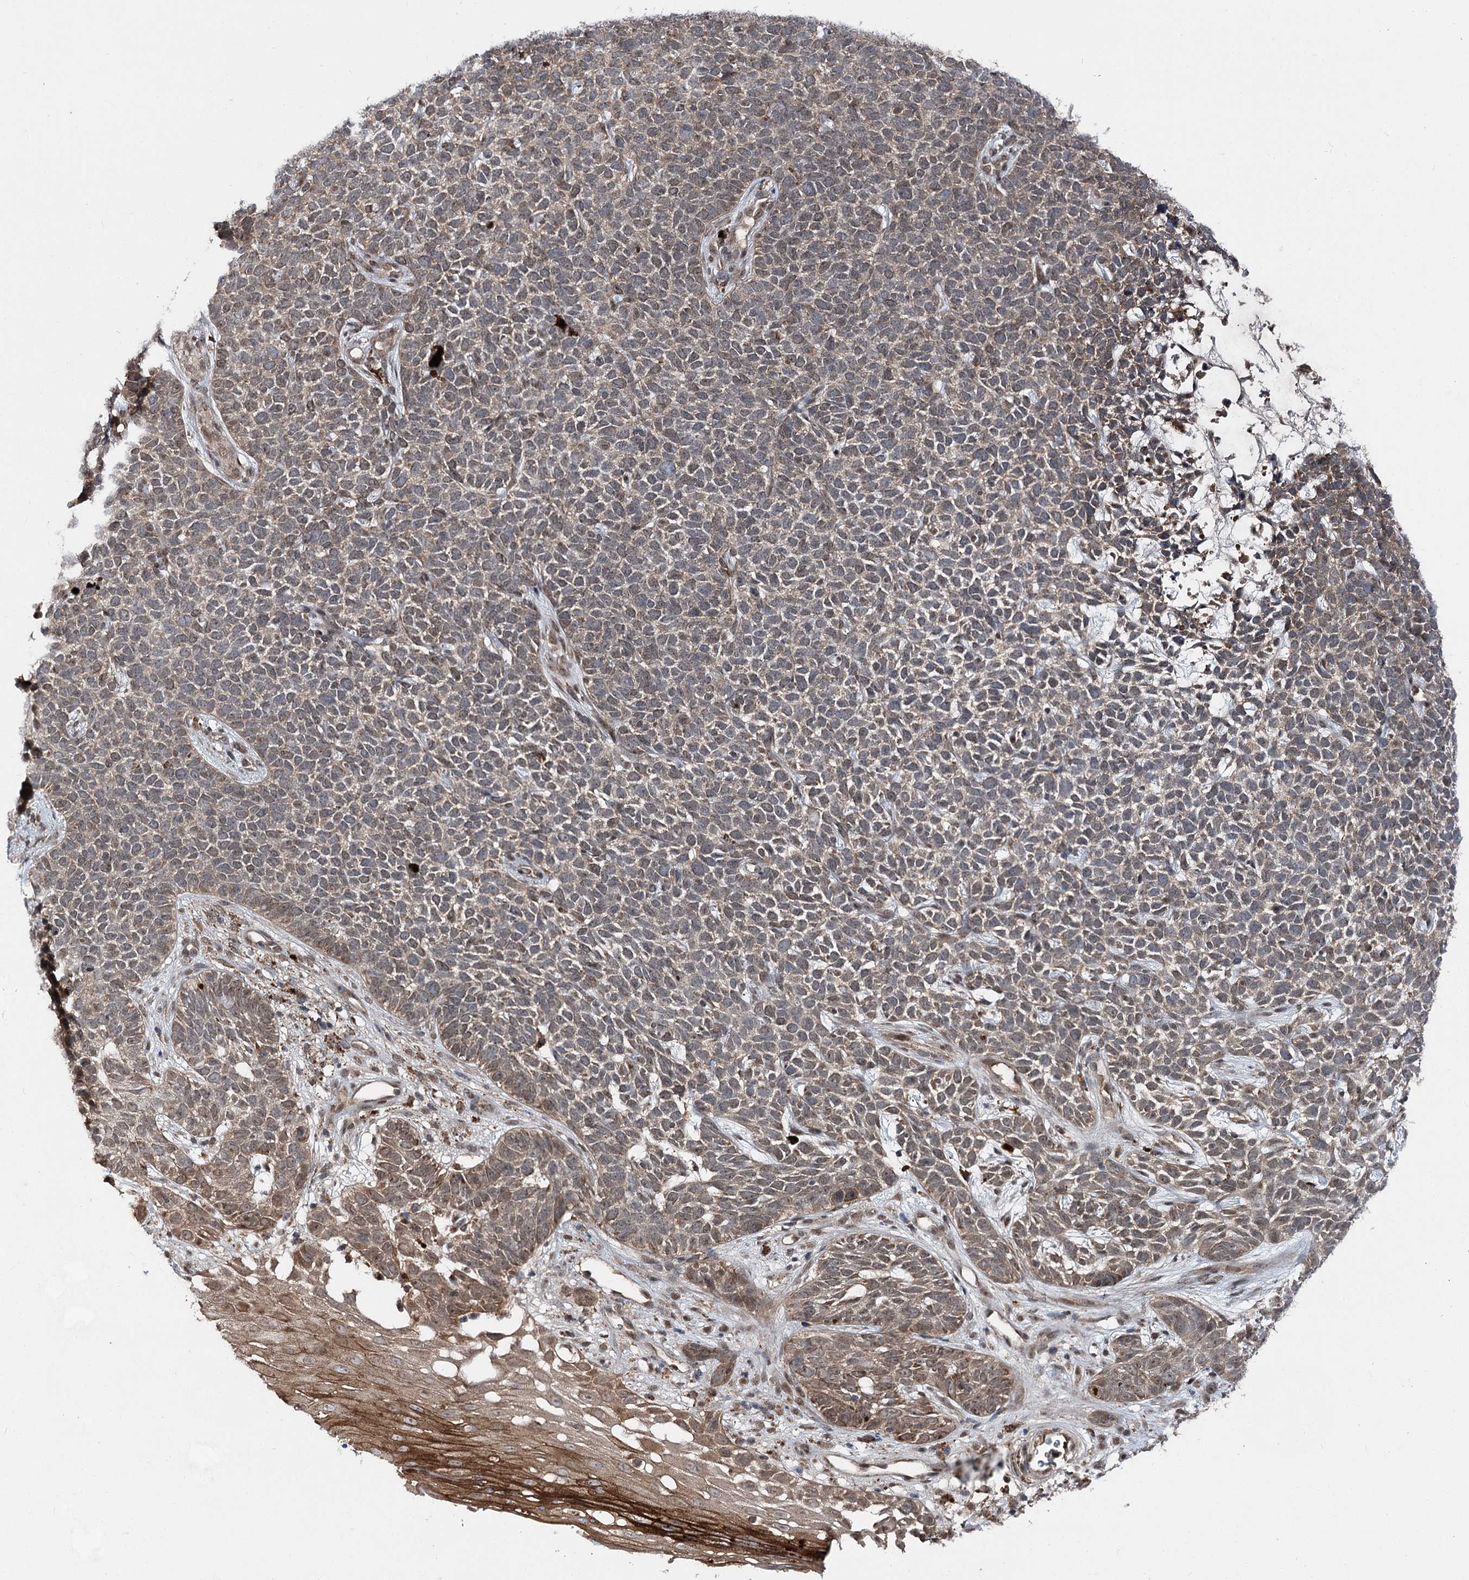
{"staining": {"intensity": "weak", "quantity": "25%-75%", "location": "cytoplasmic/membranous"}, "tissue": "skin cancer", "cell_type": "Tumor cells", "image_type": "cancer", "snomed": [{"axis": "morphology", "description": "Basal cell carcinoma"}, {"axis": "topography", "description": "Skin"}], "caption": "Human skin cancer stained with a brown dye demonstrates weak cytoplasmic/membranous positive positivity in approximately 25%-75% of tumor cells.", "gene": "MSANTD2", "patient": {"sex": "female", "age": 84}}